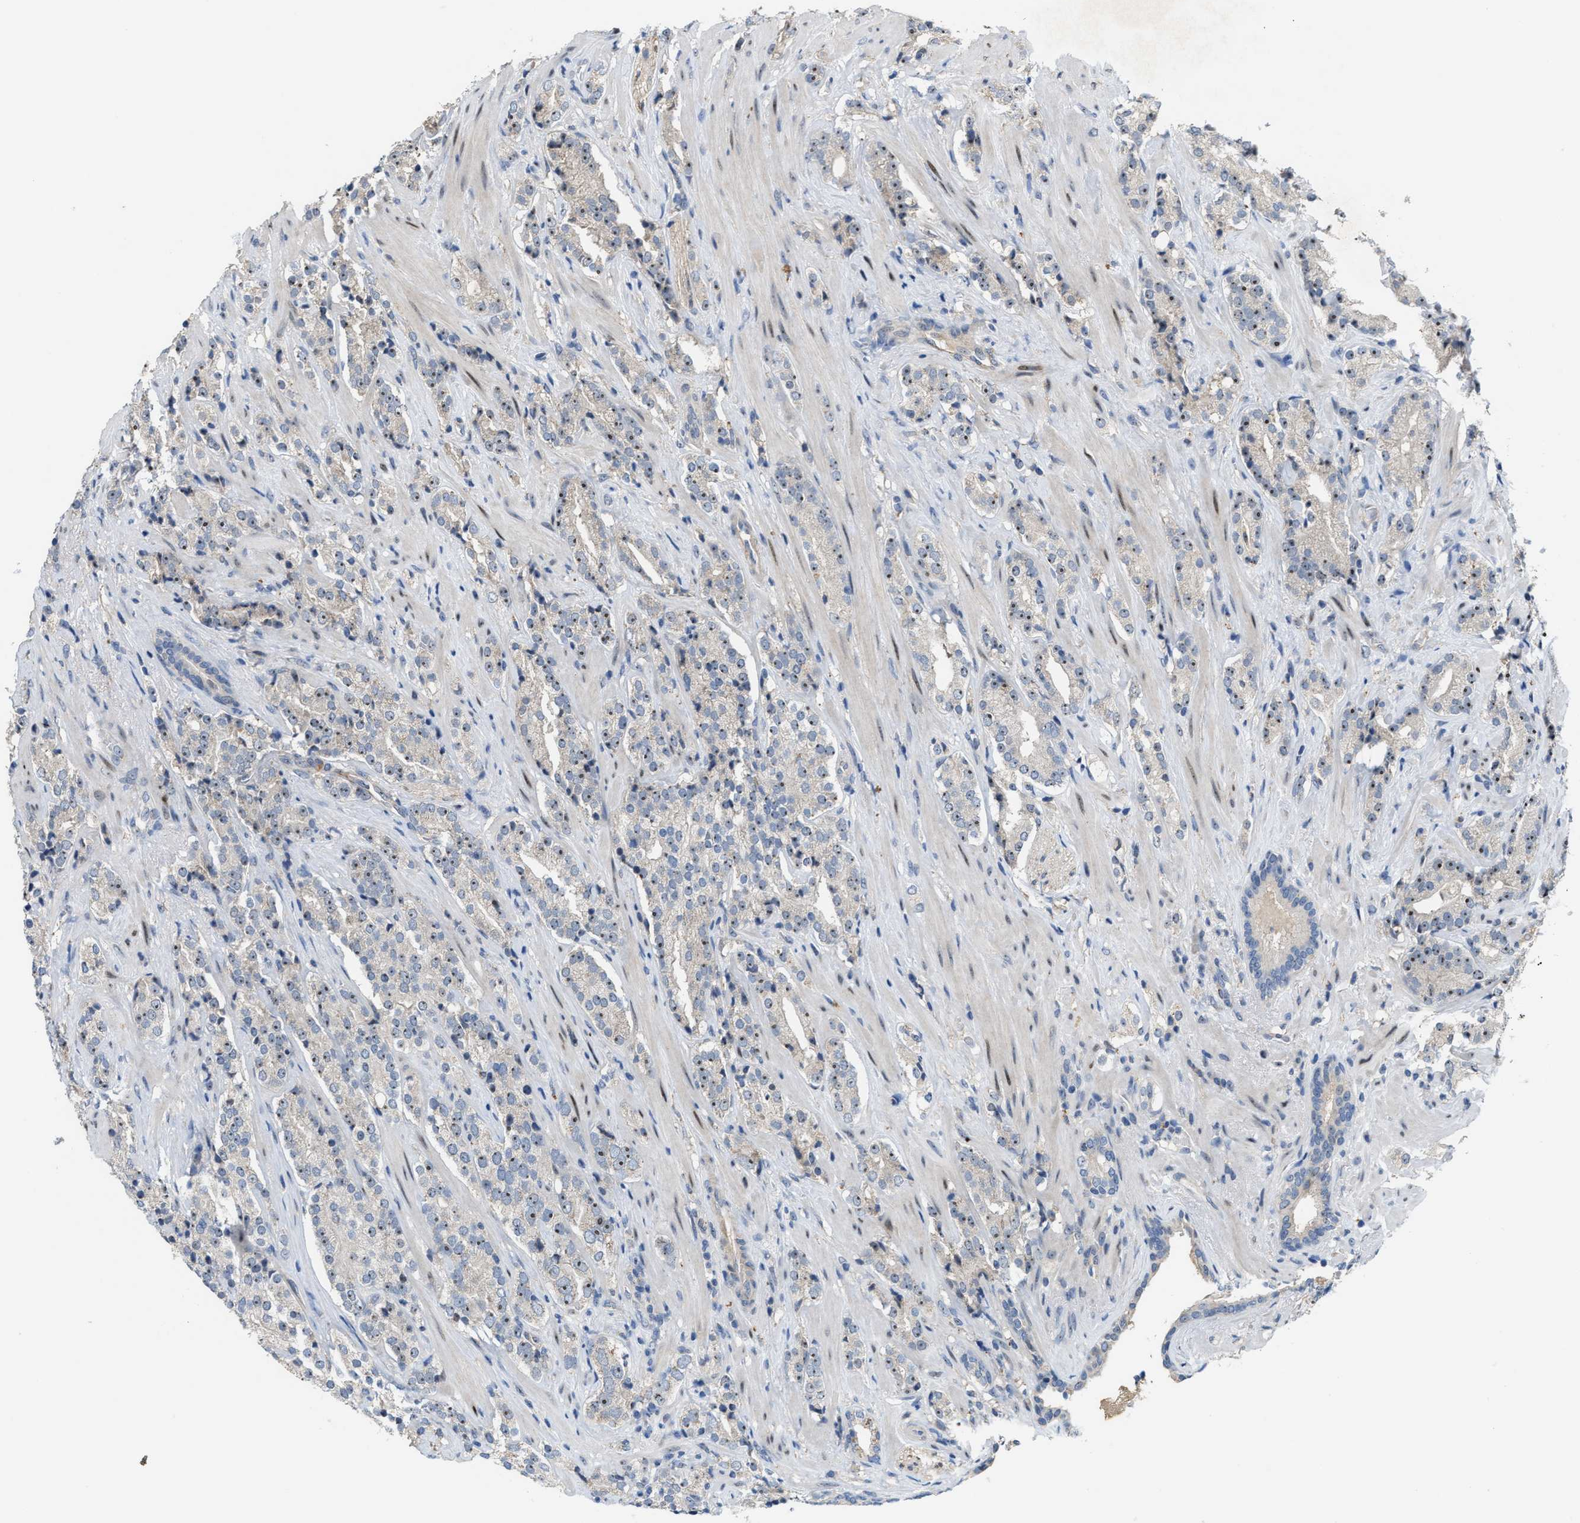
{"staining": {"intensity": "moderate", "quantity": "25%-75%", "location": "nuclear"}, "tissue": "prostate cancer", "cell_type": "Tumor cells", "image_type": "cancer", "snomed": [{"axis": "morphology", "description": "Adenocarcinoma, High grade"}, {"axis": "topography", "description": "Prostate"}], "caption": "An image showing moderate nuclear positivity in approximately 25%-75% of tumor cells in prostate cancer, as visualized by brown immunohistochemical staining.", "gene": "ZNF783", "patient": {"sex": "male", "age": 71}}